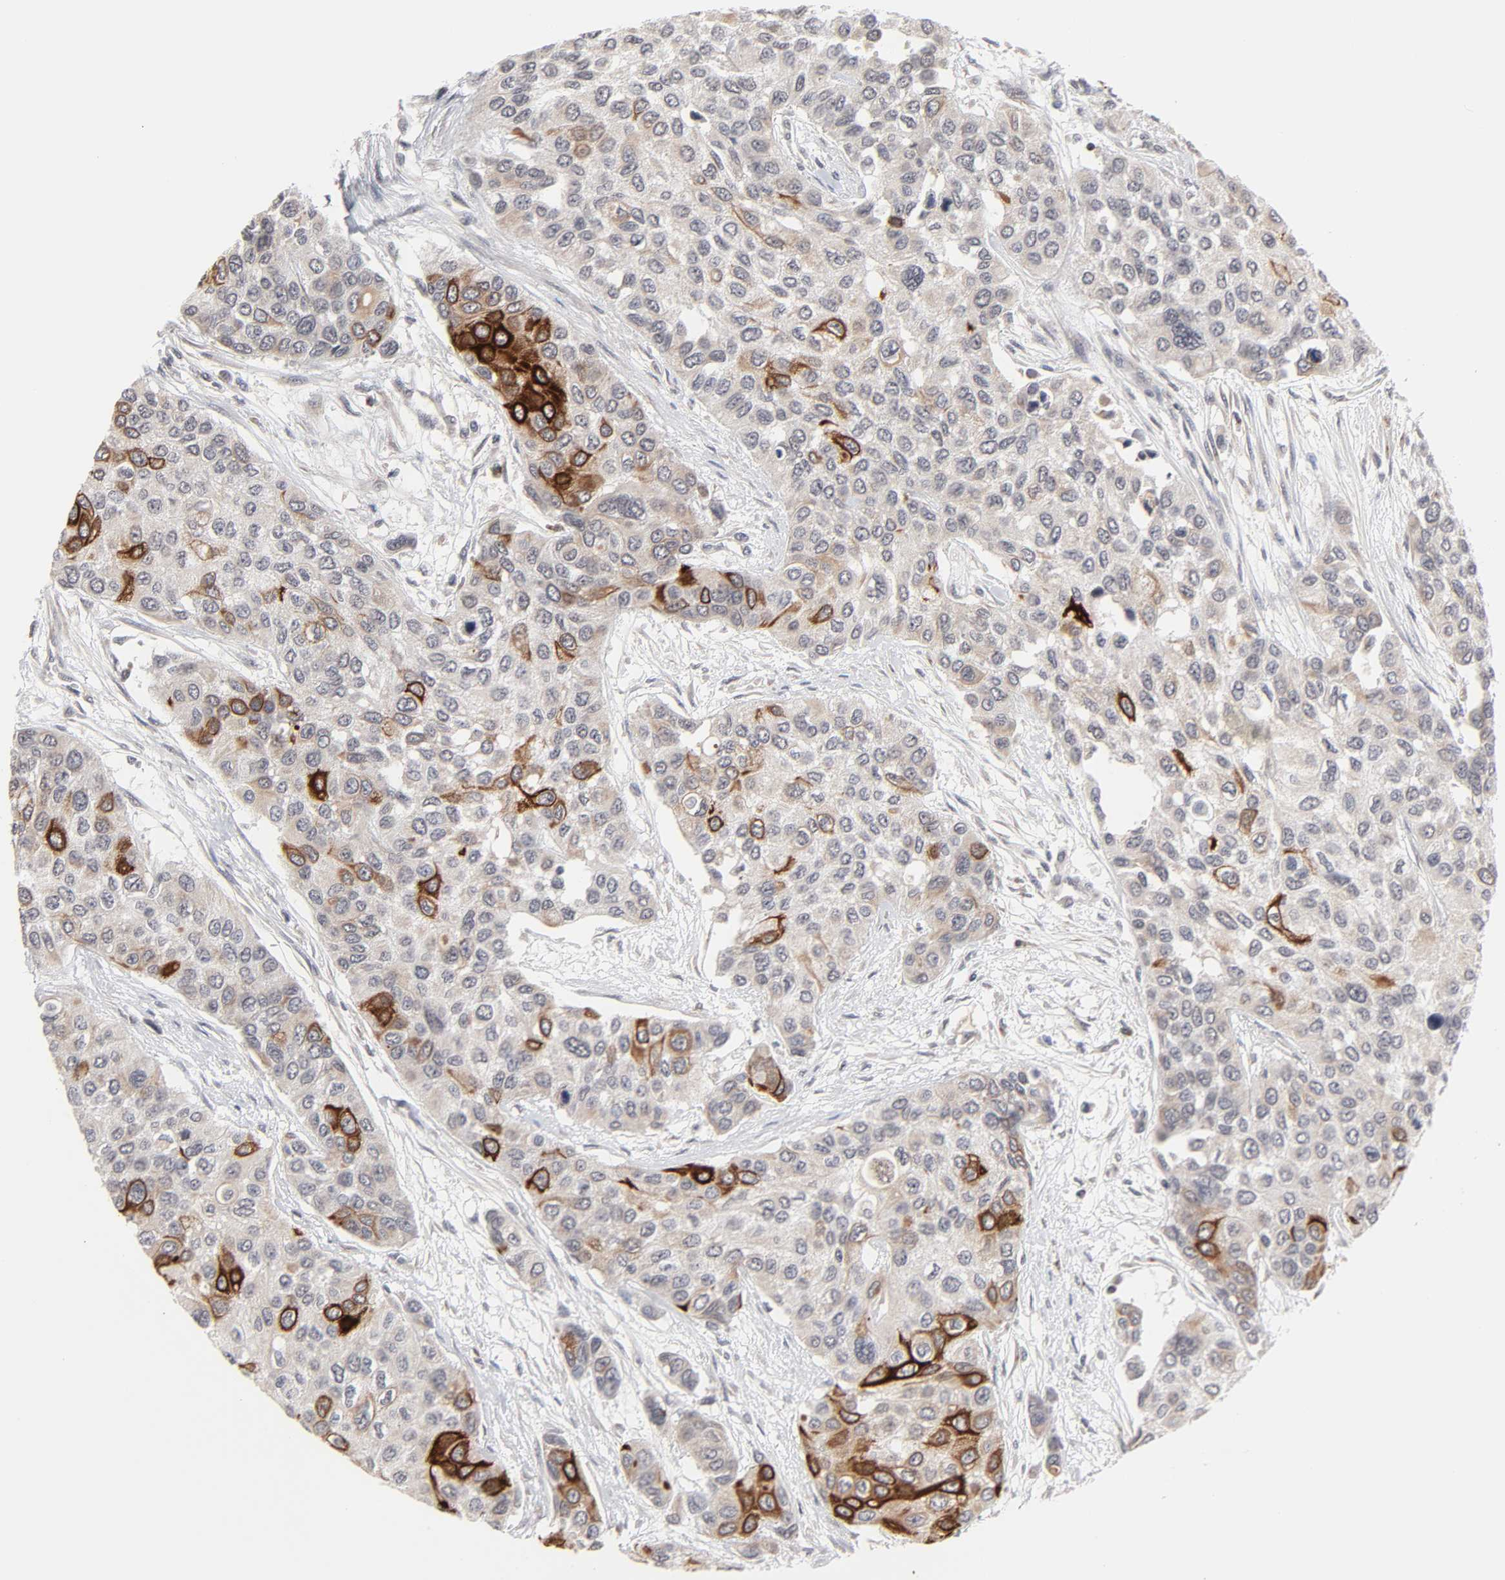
{"staining": {"intensity": "strong", "quantity": ">75%", "location": "cytoplasmic/membranous"}, "tissue": "urothelial cancer", "cell_type": "Tumor cells", "image_type": "cancer", "snomed": [{"axis": "morphology", "description": "Urothelial carcinoma, High grade"}, {"axis": "topography", "description": "Urinary bladder"}], "caption": "Immunohistochemical staining of high-grade urothelial carcinoma displays strong cytoplasmic/membranous protein positivity in about >75% of tumor cells.", "gene": "AUH", "patient": {"sex": "female", "age": 56}}